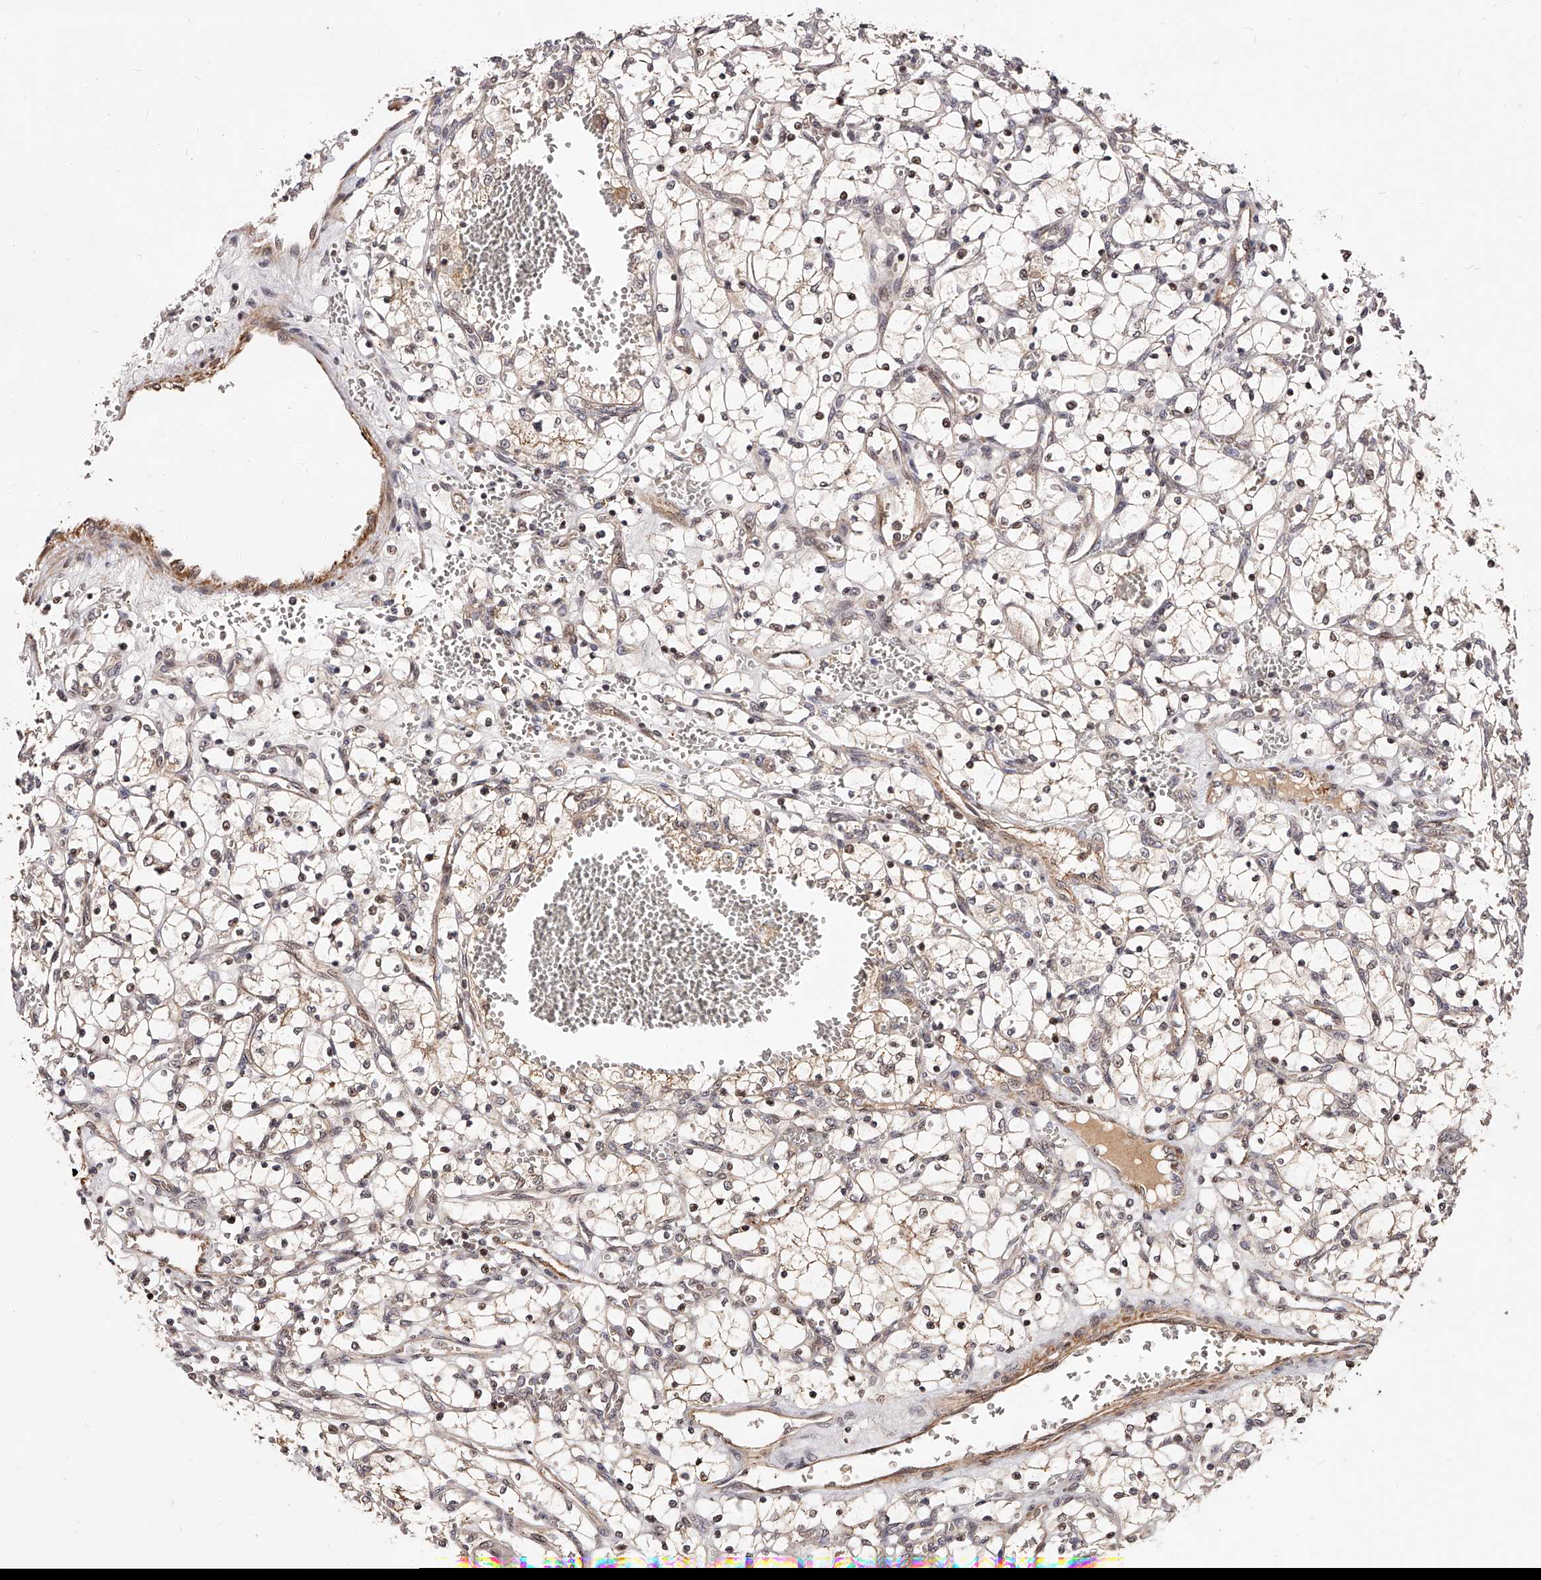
{"staining": {"intensity": "weak", "quantity": "<25%", "location": "cytoplasmic/membranous,nuclear"}, "tissue": "renal cancer", "cell_type": "Tumor cells", "image_type": "cancer", "snomed": [{"axis": "morphology", "description": "Adenocarcinoma, NOS"}, {"axis": "topography", "description": "Kidney"}], "caption": "The image shows no staining of tumor cells in renal cancer (adenocarcinoma). (DAB (3,3'-diaminobenzidine) IHC with hematoxylin counter stain).", "gene": "CUL7", "patient": {"sex": "female", "age": 69}}